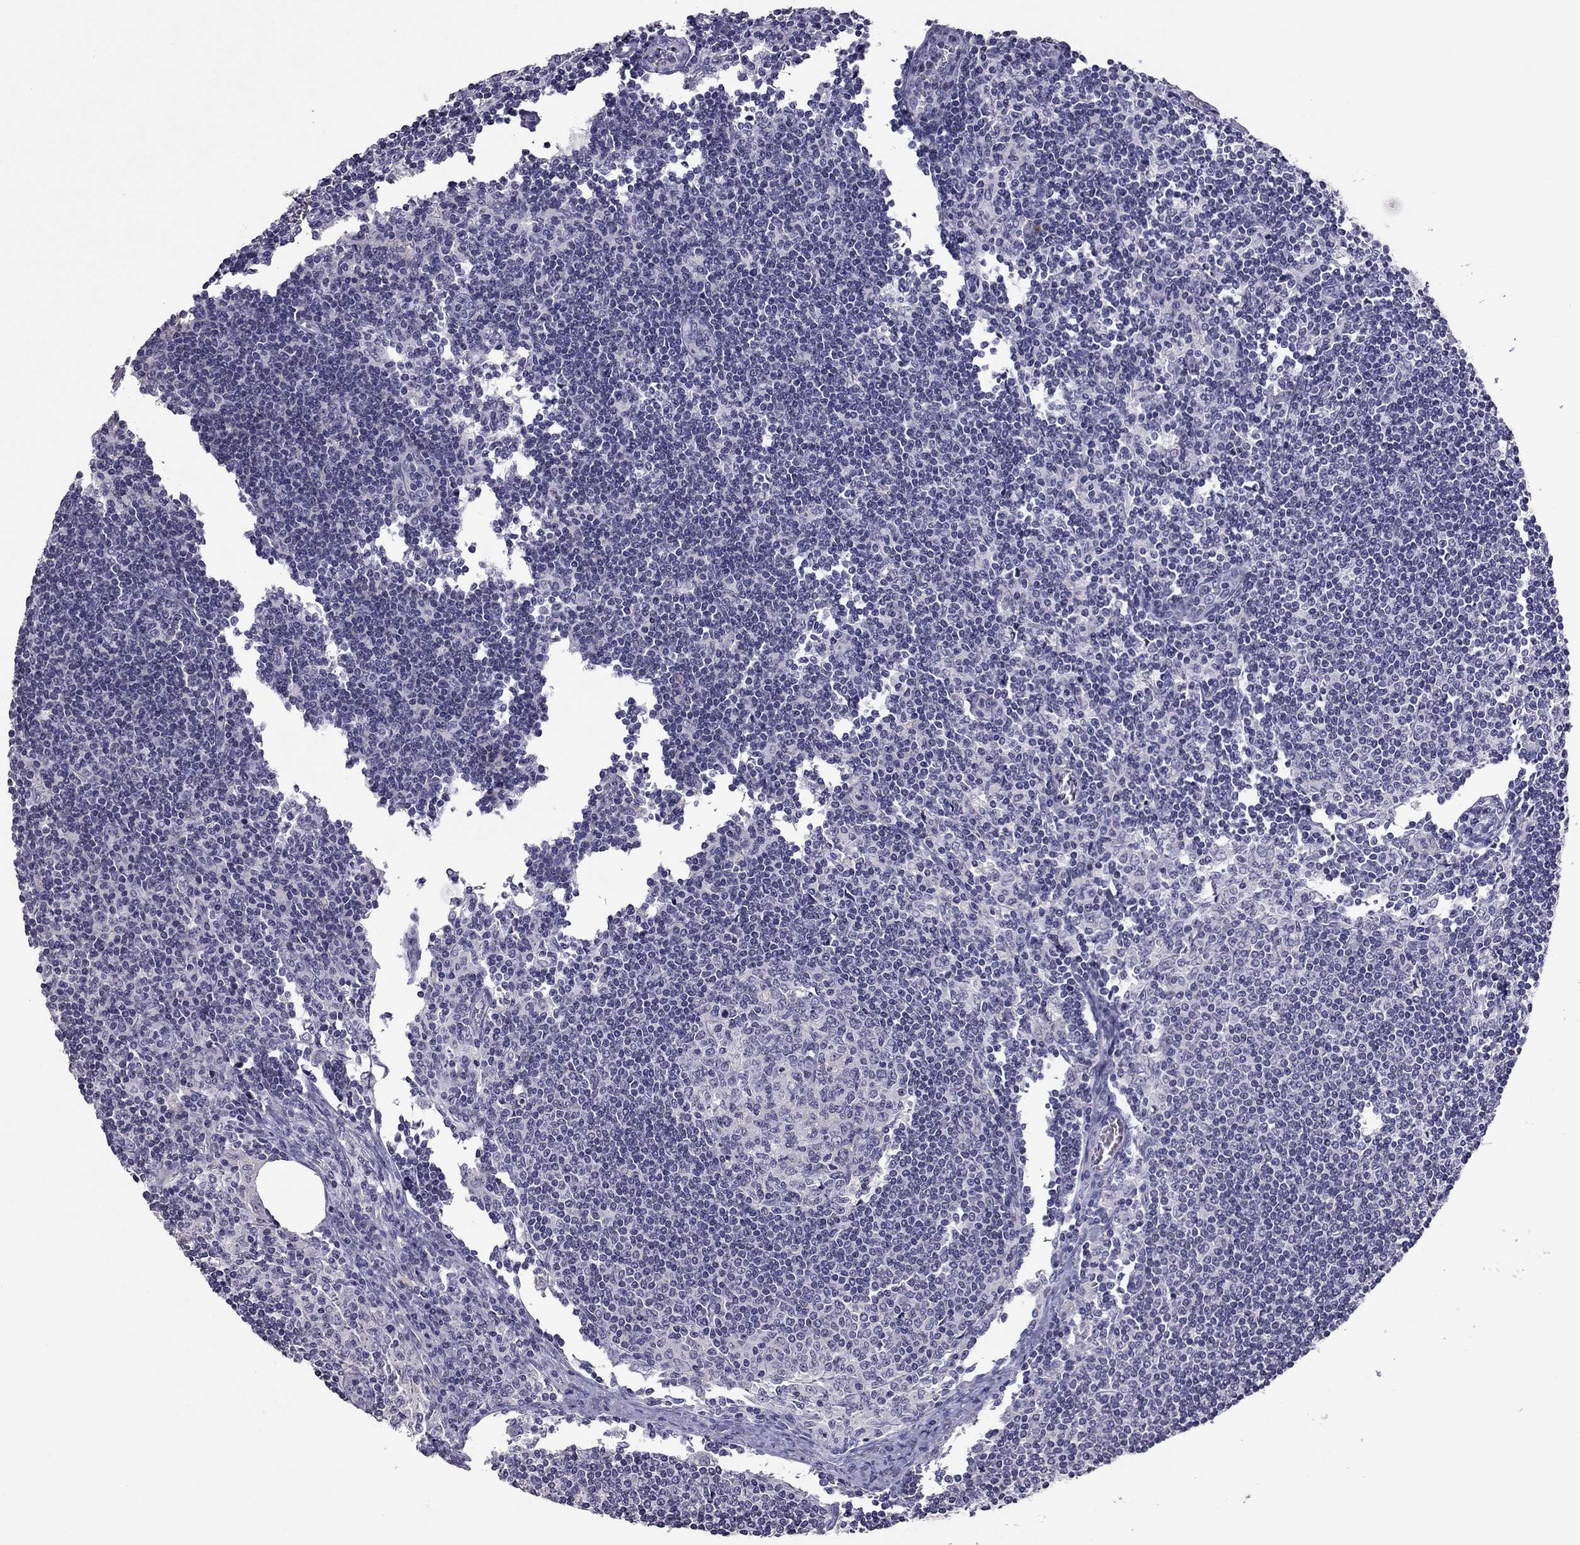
{"staining": {"intensity": "negative", "quantity": "none", "location": "none"}, "tissue": "lymph node", "cell_type": "Germinal center cells", "image_type": "normal", "snomed": [{"axis": "morphology", "description": "Normal tissue, NOS"}, {"axis": "topography", "description": "Lymph node"}], "caption": "The immunohistochemistry (IHC) image has no significant expression in germinal center cells of lymph node. (Stains: DAB (3,3'-diaminobenzidine) immunohistochemistry (IHC) with hematoxylin counter stain, Microscopy: brightfield microscopy at high magnification).", "gene": "RGS8", "patient": {"sex": "male", "age": 59}}